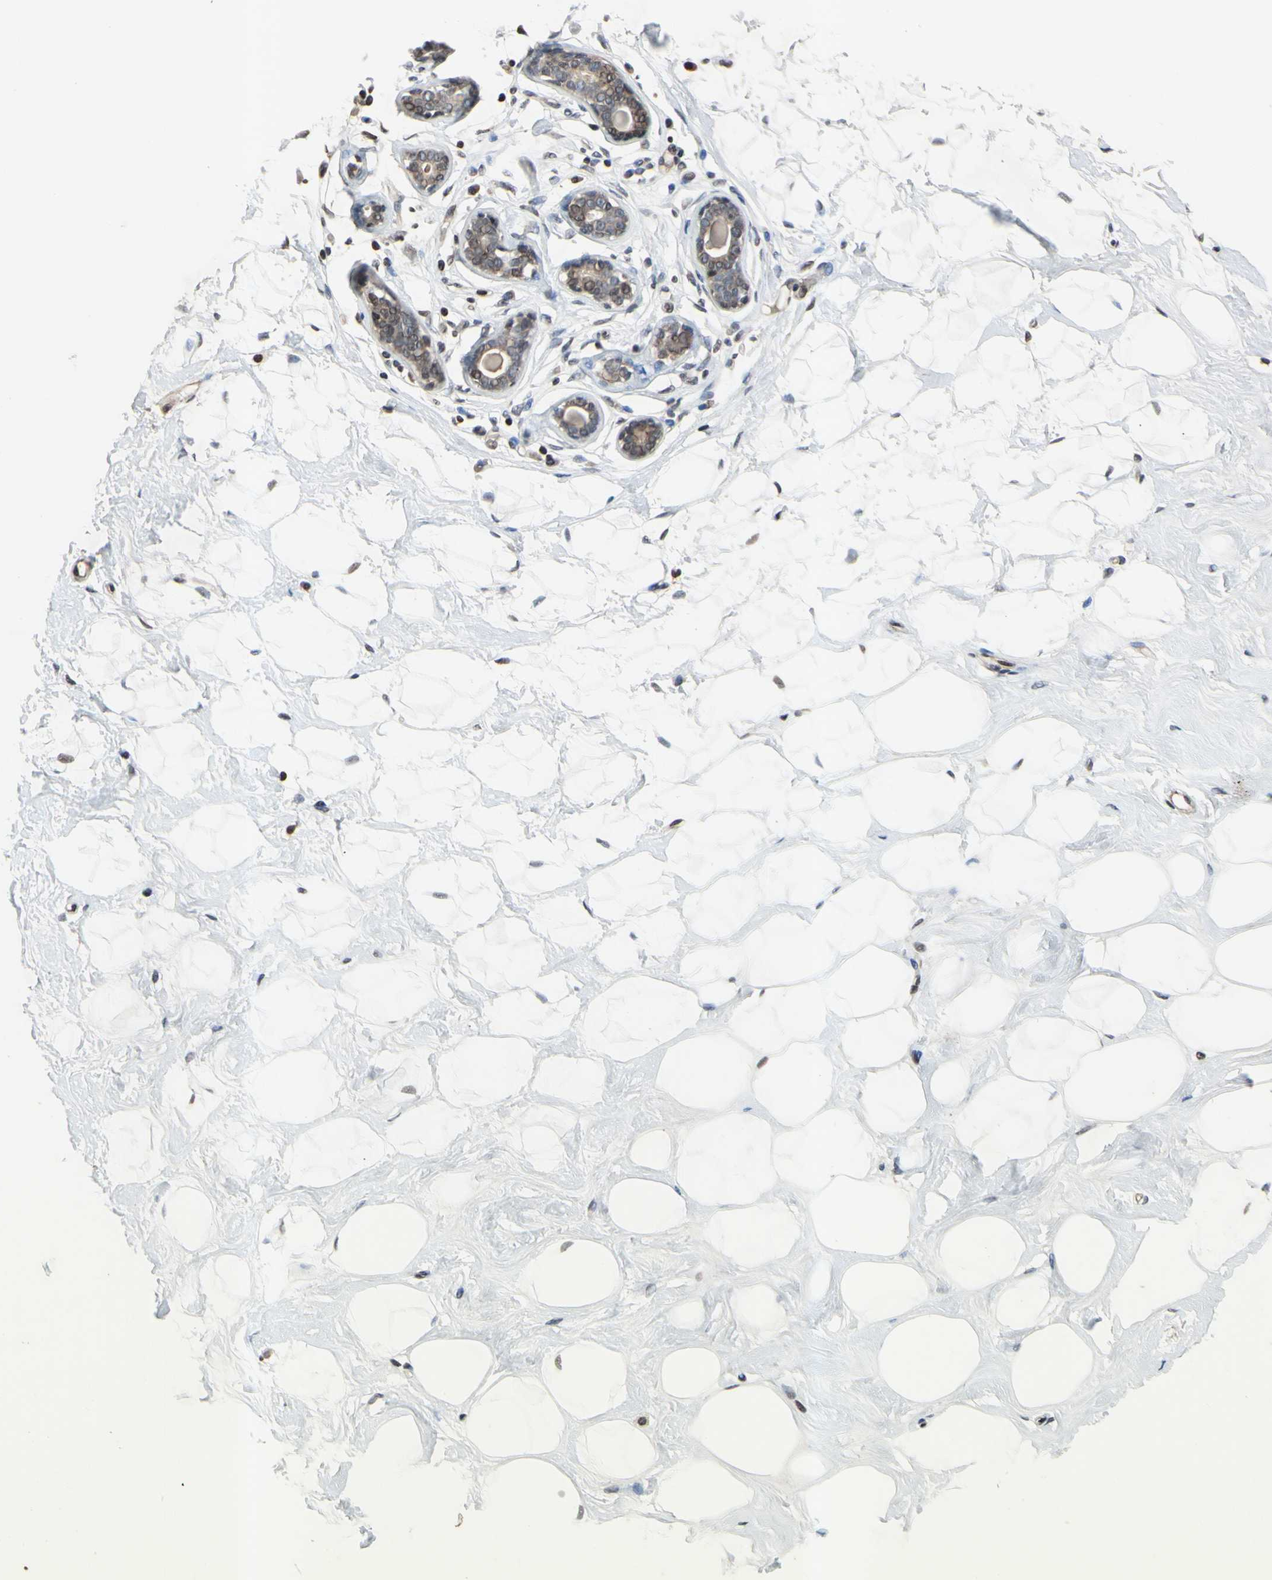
{"staining": {"intensity": "negative", "quantity": "none", "location": "none"}, "tissue": "breast", "cell_type": "Adipocytes", "image_type": "normal", "snomed": [{"axis": "morphology", "description": "Normal tissue, NOS"}, {"axis": "topography", "description": "Breast"}], "caption": "Immunohistochemical staining of benign breast shows no significant positivity in adipocytes.", "gene": "ARG1", "patient": {"sex": "female", "age": 23}}